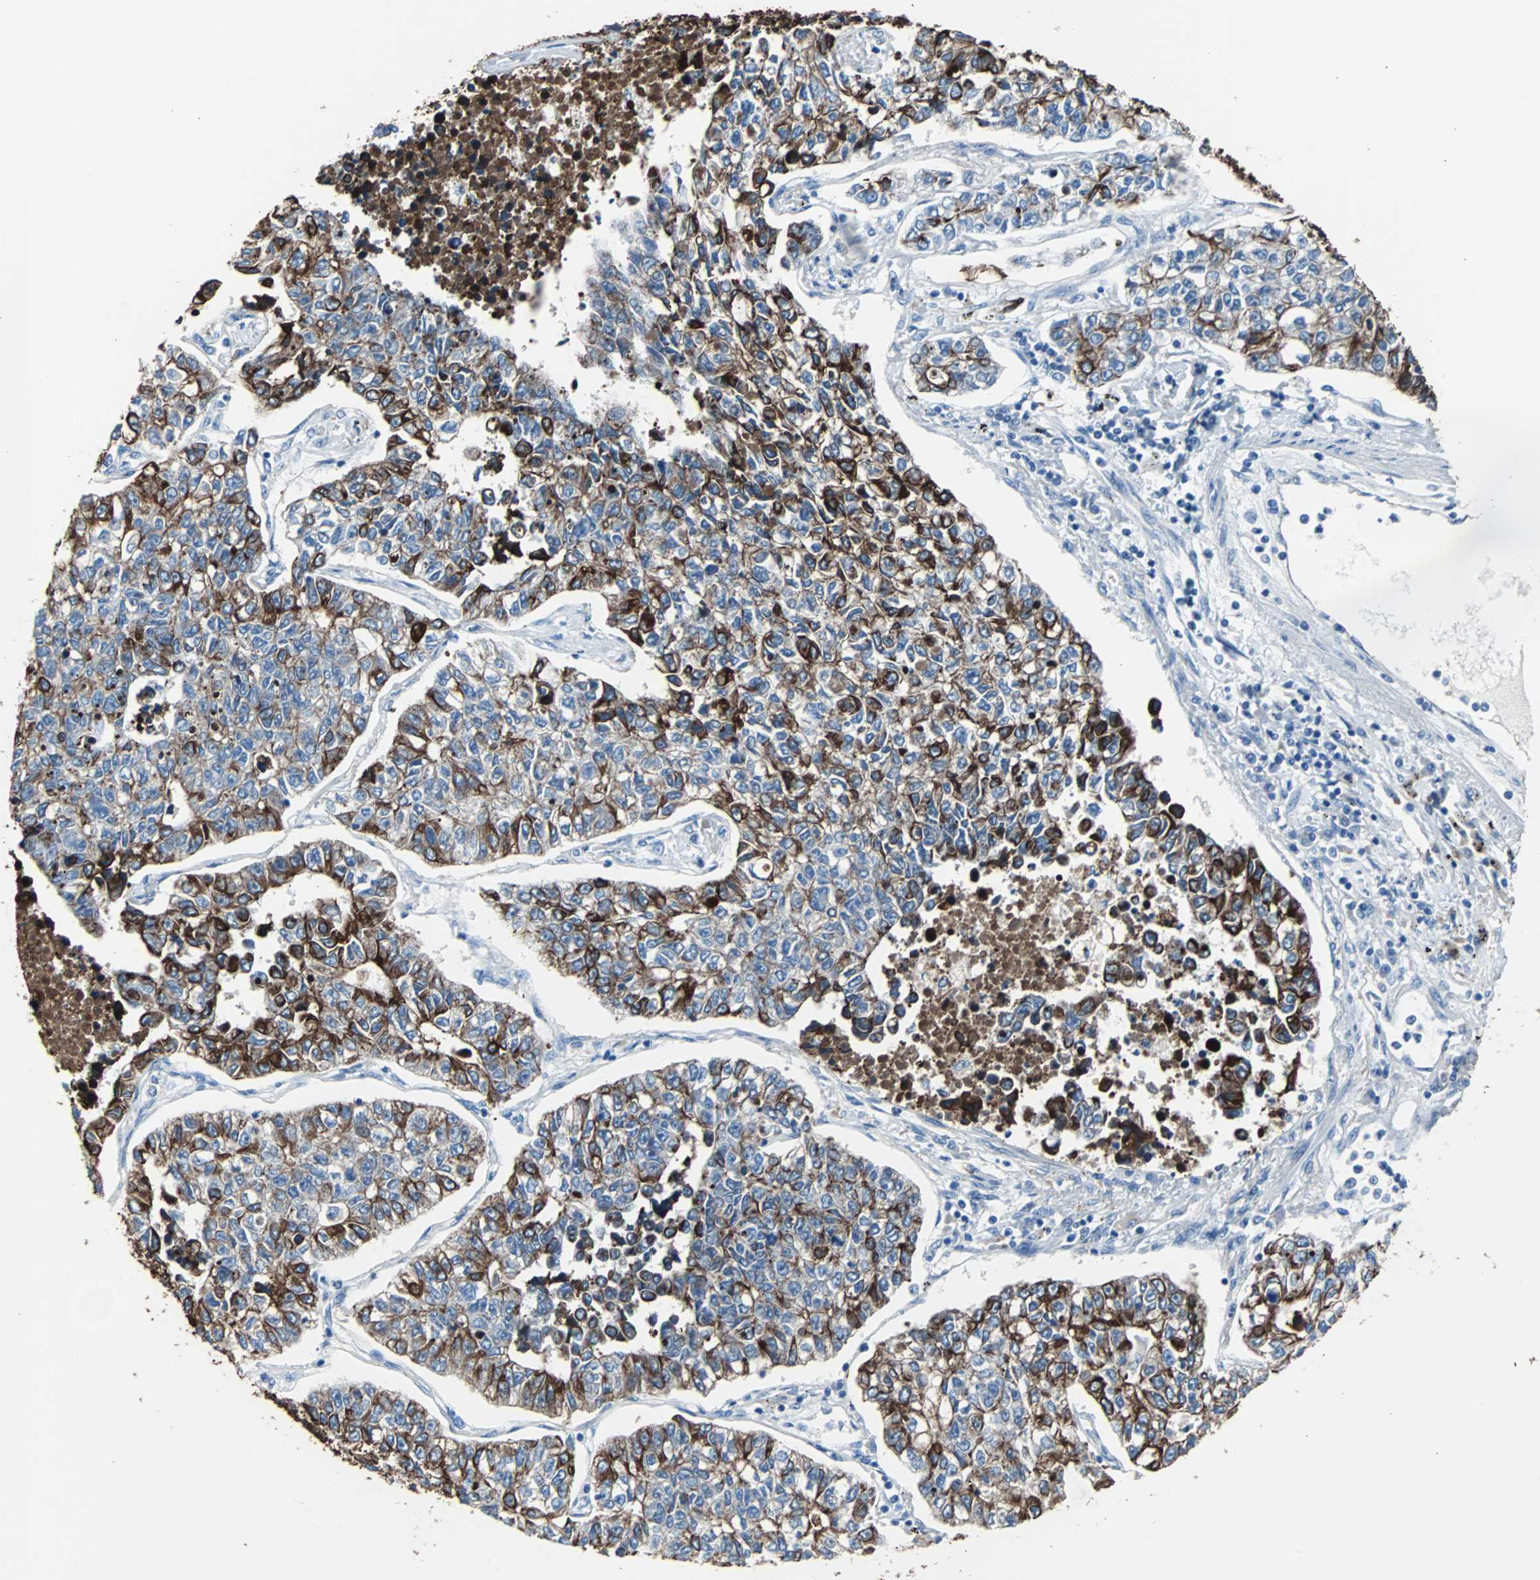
{"staining": {"intensity": "strong", "quantity": ">75%", "location": "cytoplasmic/membranous"}, "tissue": "lung cancer", "cell_type": "Tumor cells", "image_type": "cancer", "snomed": [{"axis": "morphology", "description": "Adenocarcinoma, NOS"}, {"axis": "topography", "description": "Lung"}], "caption": "This is an image of IHC staining of adenocarcinoma (lung), which shows strong expression in the cytoplasmic/membranous of tumor cells.", "gene": "KRT7", "patient": {"sex": "male", "age": 49}}